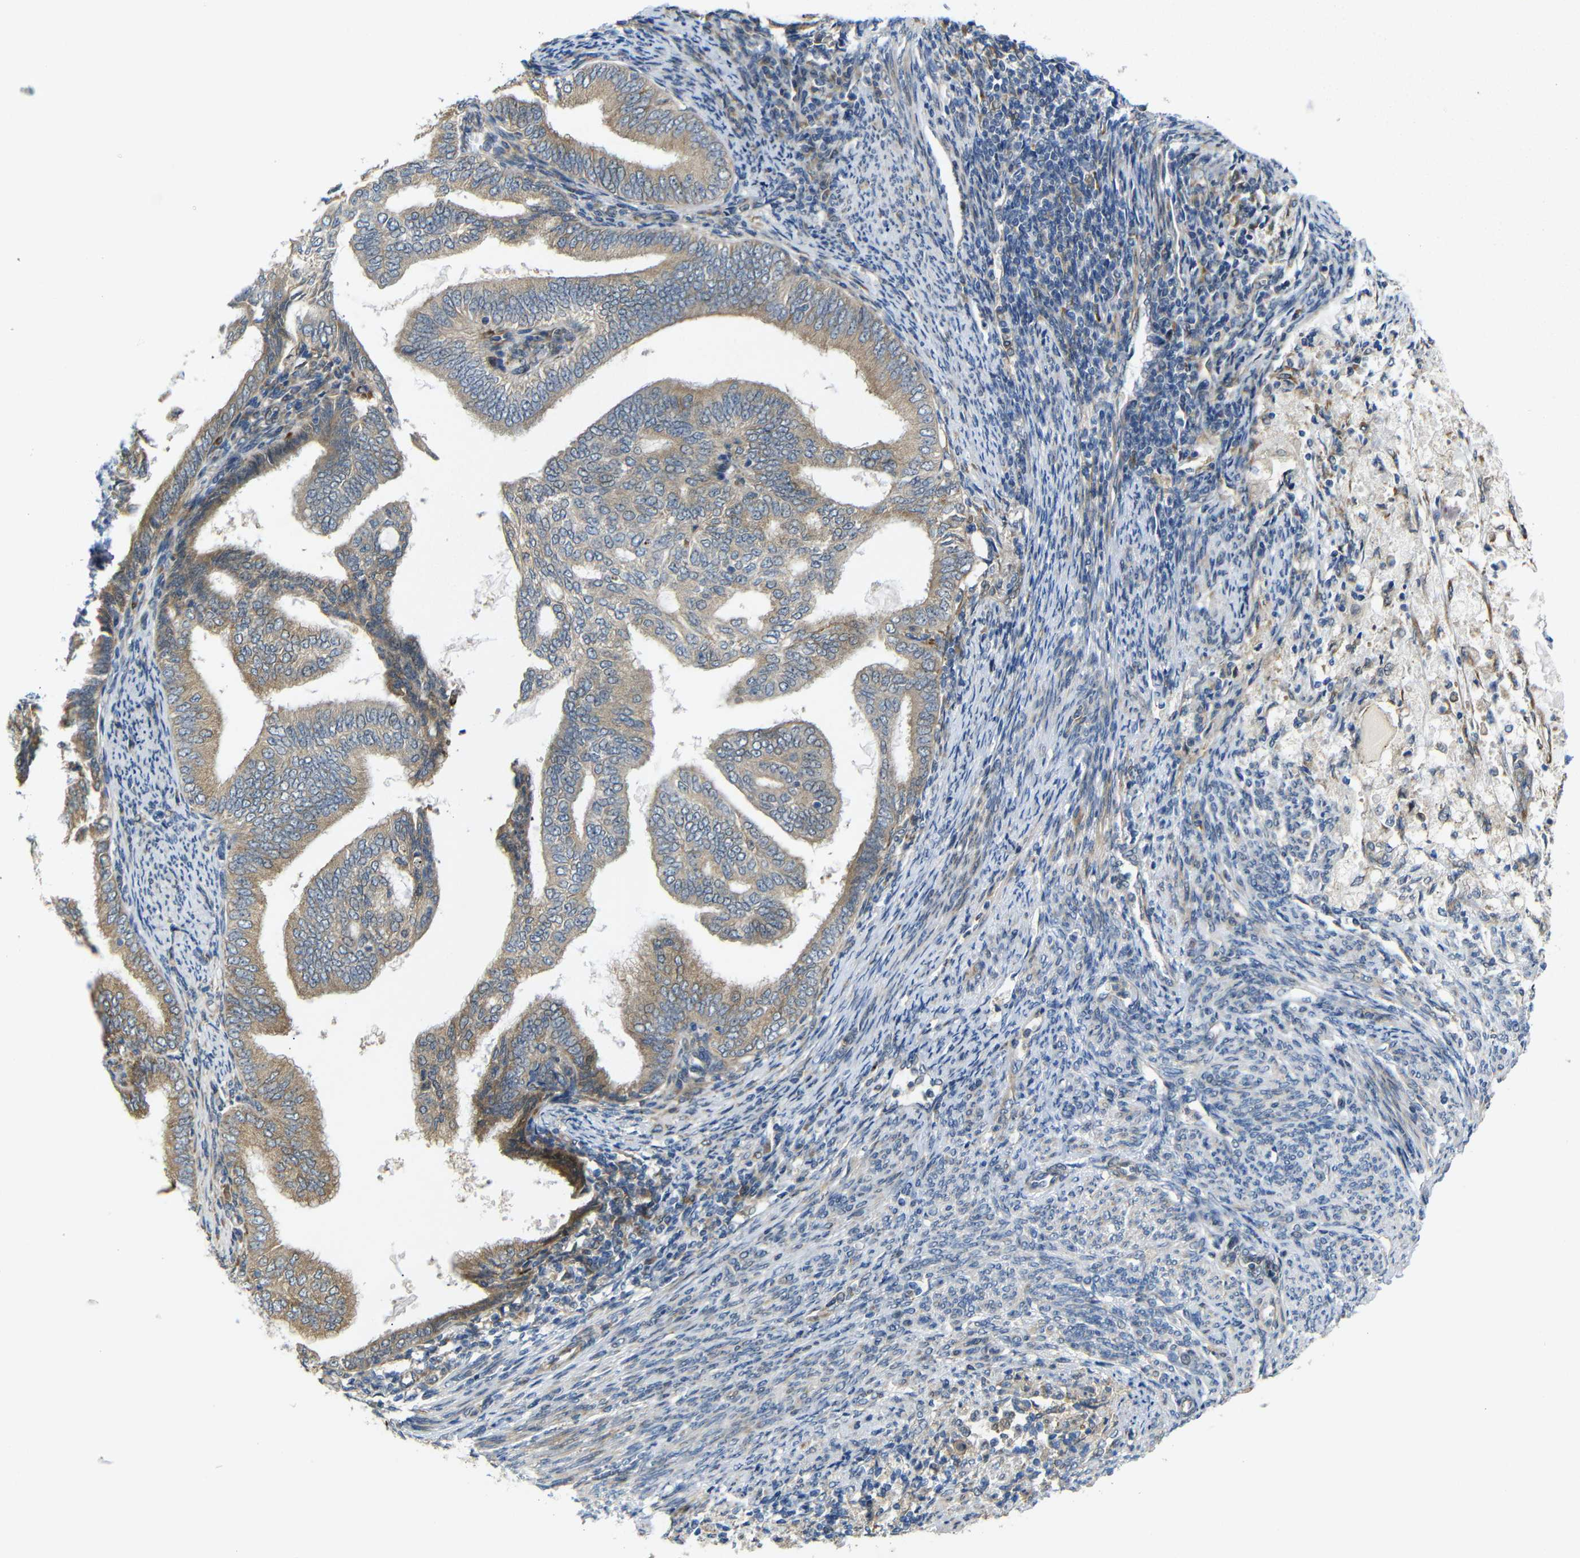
{"staining": {"intensity": "moderate", "quantity": ">75%", "location": "cytoplasmic/membranous"}, "tissue": "endometrial cancer", "cell_type": "Tumor cells", "image_type": "cancer", "snomed": [{"axis": "morphology", "description": "Adenocarcinoma, NOS"}, {"axis": "topography", "description": "Endometrium"}], "caption": "IHC photomicrograph of adenocarcinoma (endometrial) stained for a protein (brown), which reveals medium levels of moderate cytoplasmic/membranous positivity in about >75% of tumor cells.", "gene": "P3H2", "patient": {"sex": "female", "age": 58}}